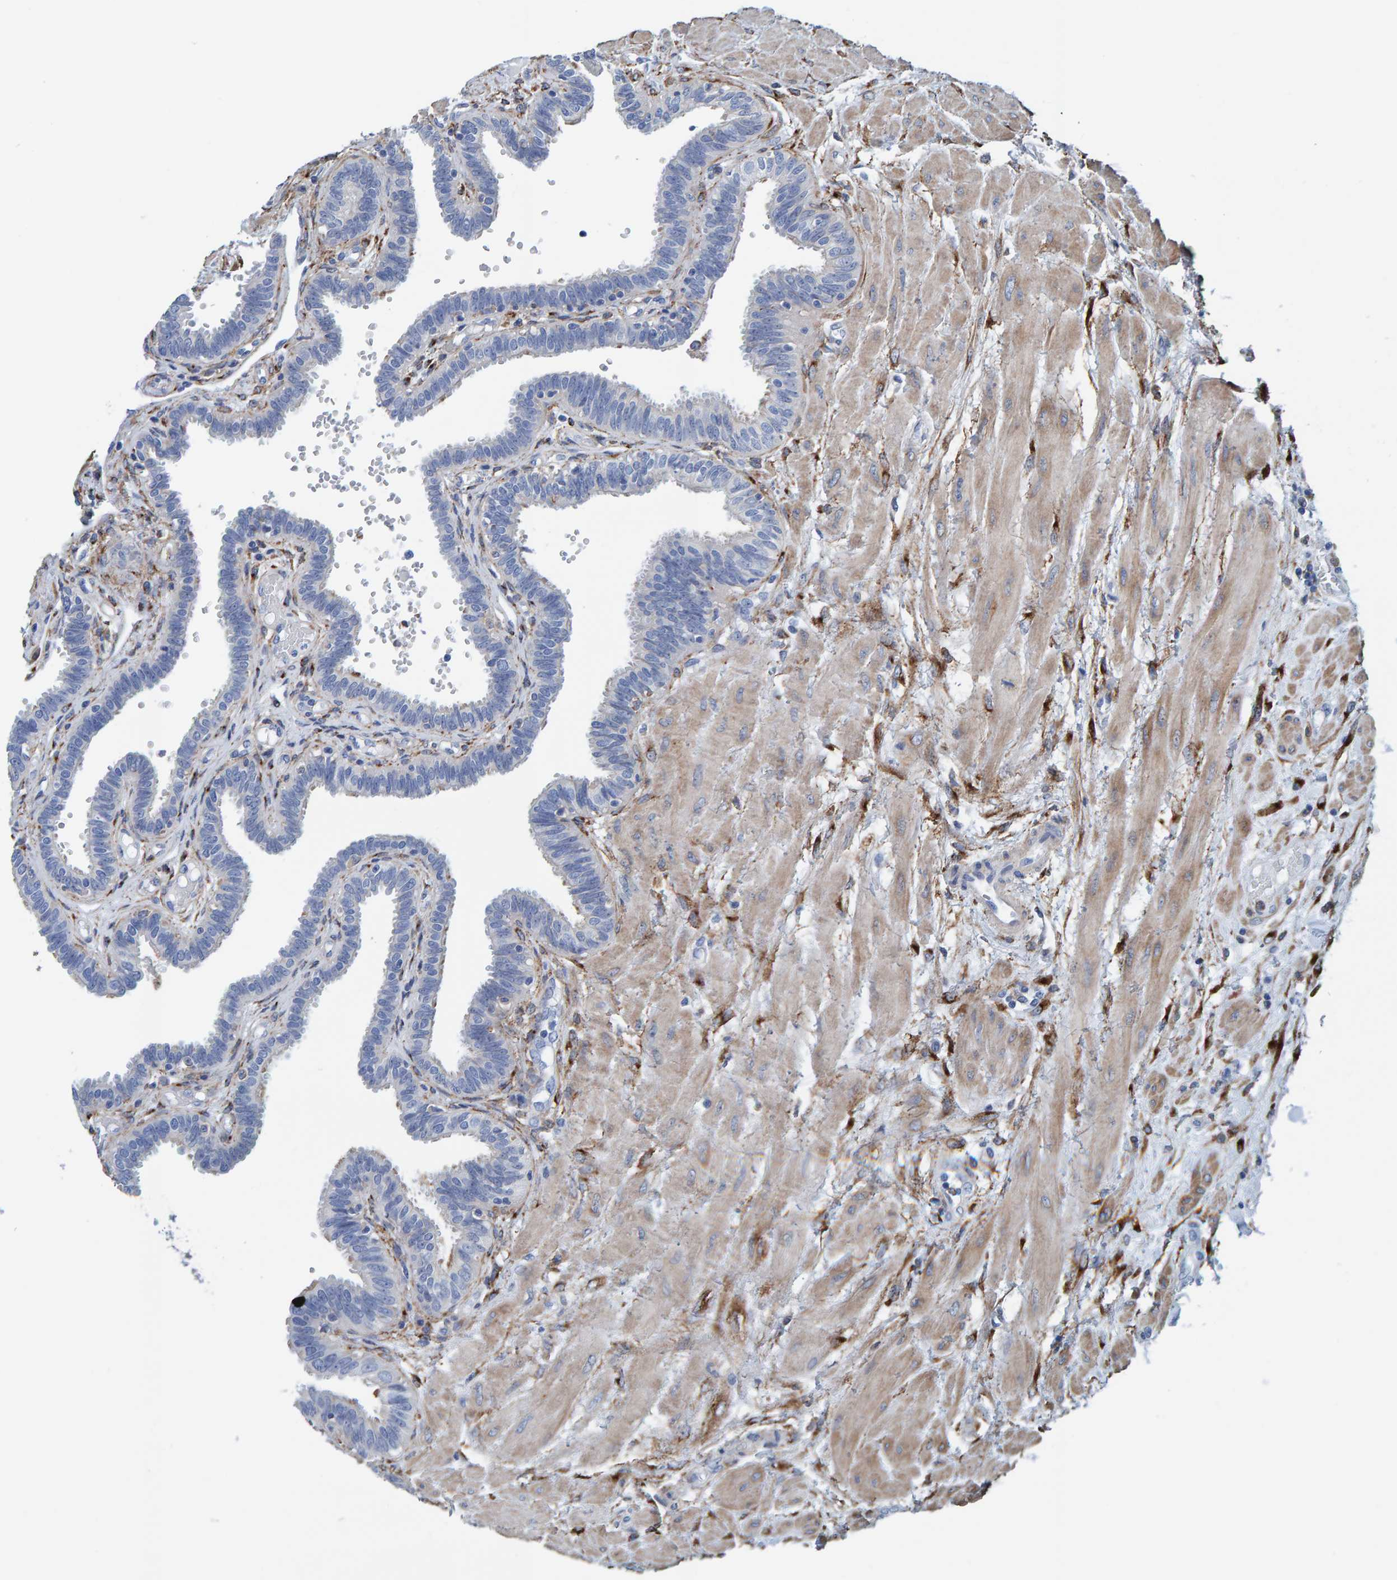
{"staining": {"intensity": "moderate", "quantity": "<25%", "location": "cytoplasmic/membranous"}, "tissue": "fallopian tube", "cell_type": "Glandular cells", "image_type": "normal", "snomed": [{"axis": "morphology", "description": "Normal tissue, NOS"}, {"axis": "topography", "description": "Fallopian tube"}], "caption": "Glandular cells display moderate cytoplasmic/membranous staining in about <25% of cells in unremarkable fallopian tube.", "gene": "LRP1", "patient": {"sex": "female", "age": 32}}